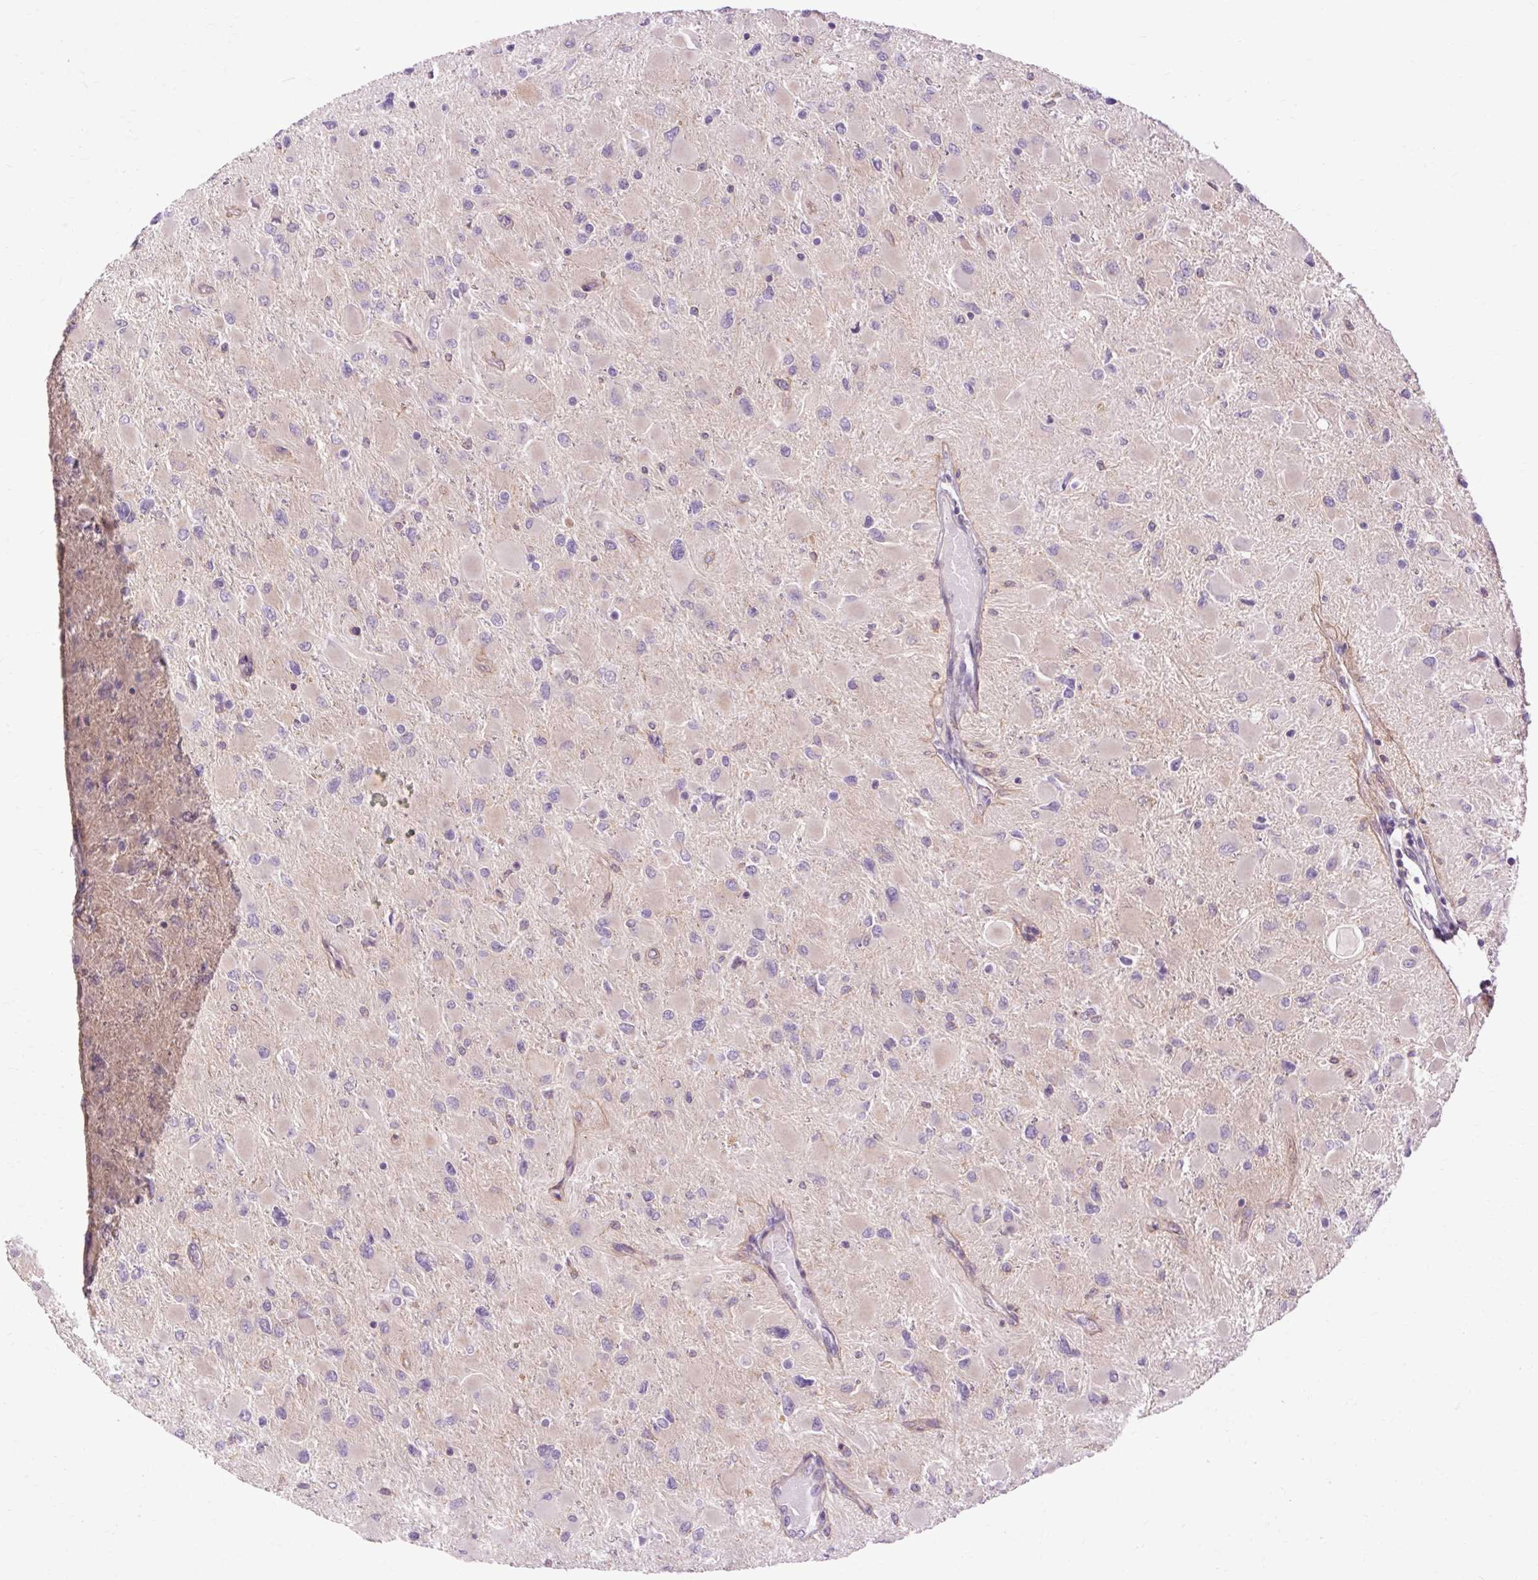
{"staining": {"intensity": "negative", "quantity": "none", "location": "none"}, "tissue": "glioma", "cell_type": "Tumor cells", "image_type": "cancer", "snomed": [{"axis": "morphology", "description": "Glioma, malignant, High grade"}, {"axis": "topography", "description": "Cerebral cortex"}], "caption": "Glioma stained for a protein using immunohistochemistry (IHC) reveals no expression tumor cells.", "gene": "TM6SF1", "patient": {"sex": "female", "age": 36}}